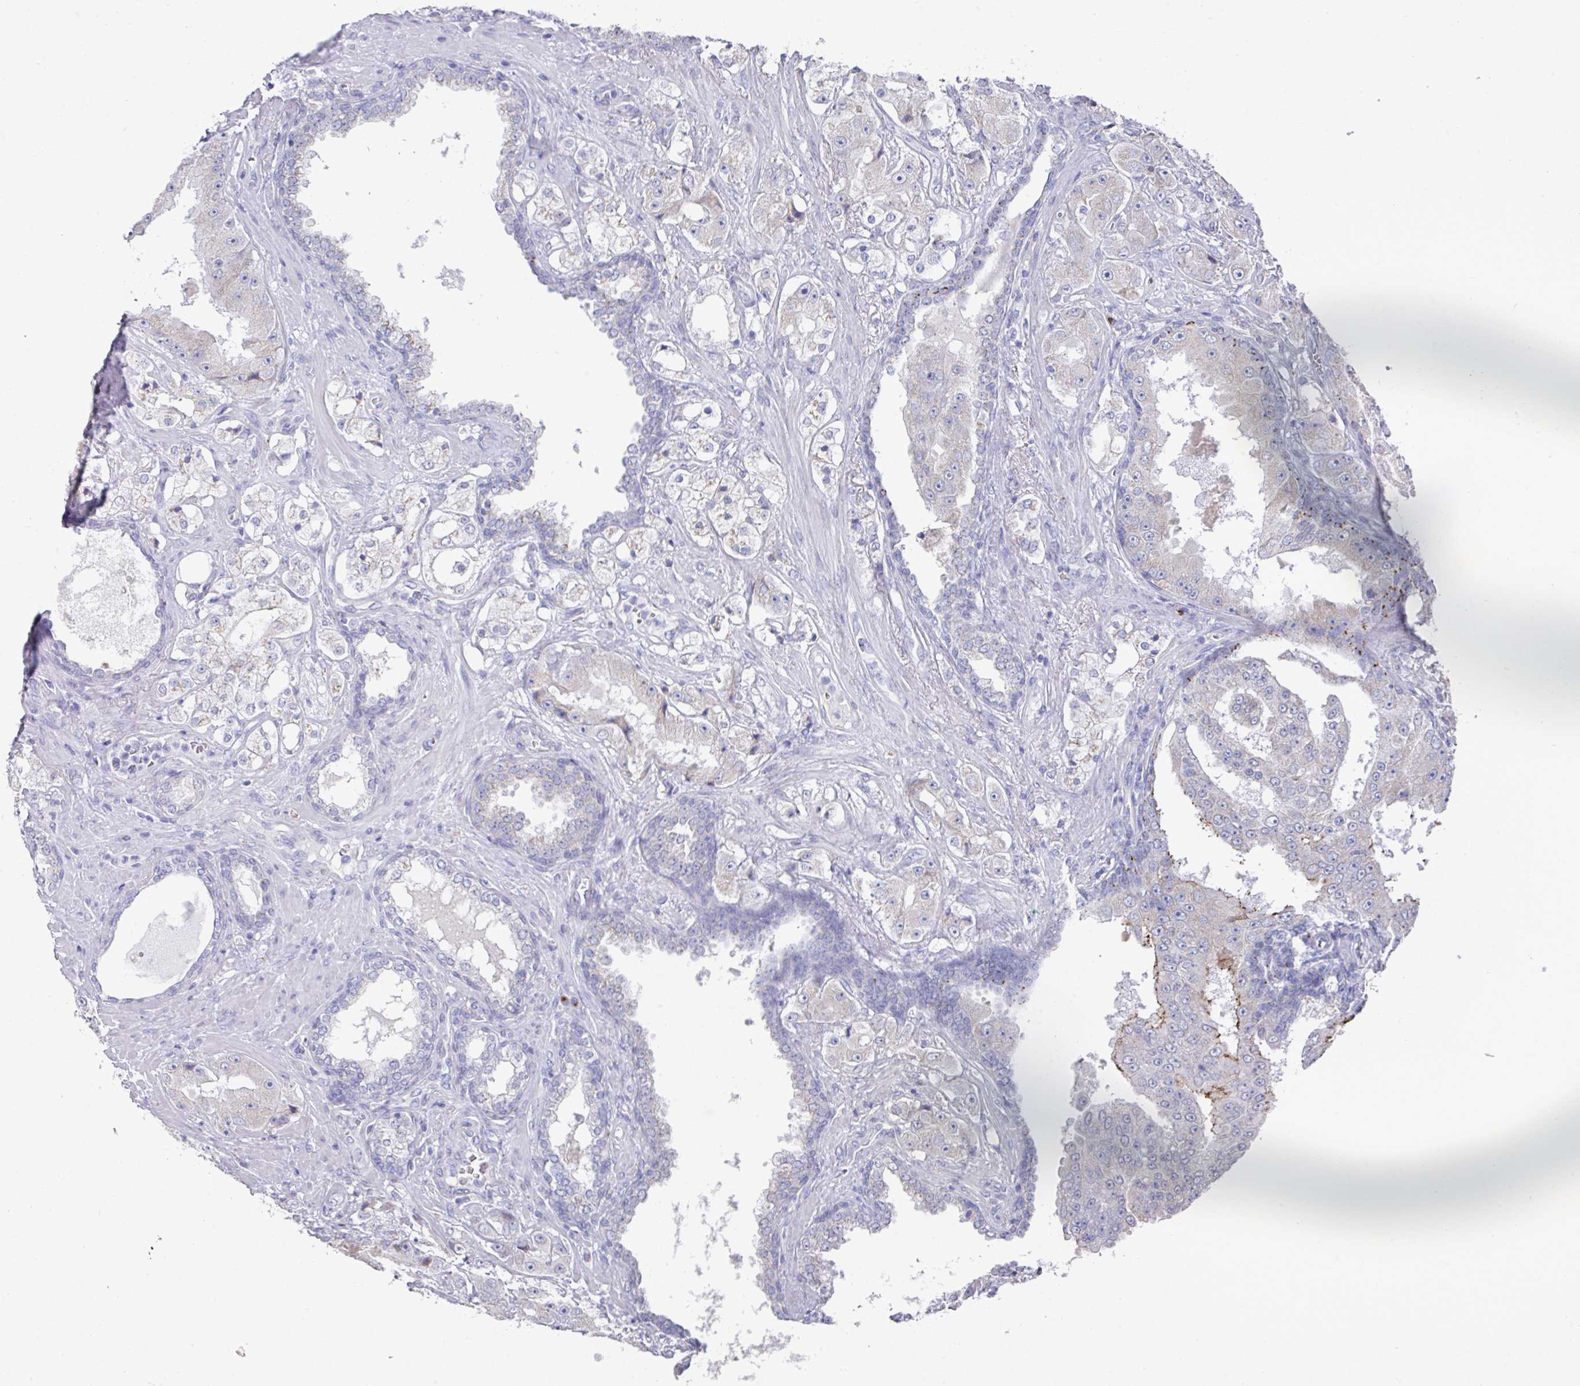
{"staining": {"intensity": "negative", "quantity": "none", "location": "none"}, "tissue": "prostate cancer", "cell_type": "Tumor cells", "image_type": "cancer", "snomed": [{"axis": "morphology", "description": "Adenocarcinoma, High grade"}, {"axis": "topography", "description": "Prostate"}], "caption": "Immunohistochemical staining of prostate cancer (high-grade adenocarcinoma) exhibits no significant positivity in tumor cells. (Immunohistochemistry, brightfield microscopy, high magnification).", "gene": "VKORC1L1", "patient": {"sex": "male", "age": 73}}